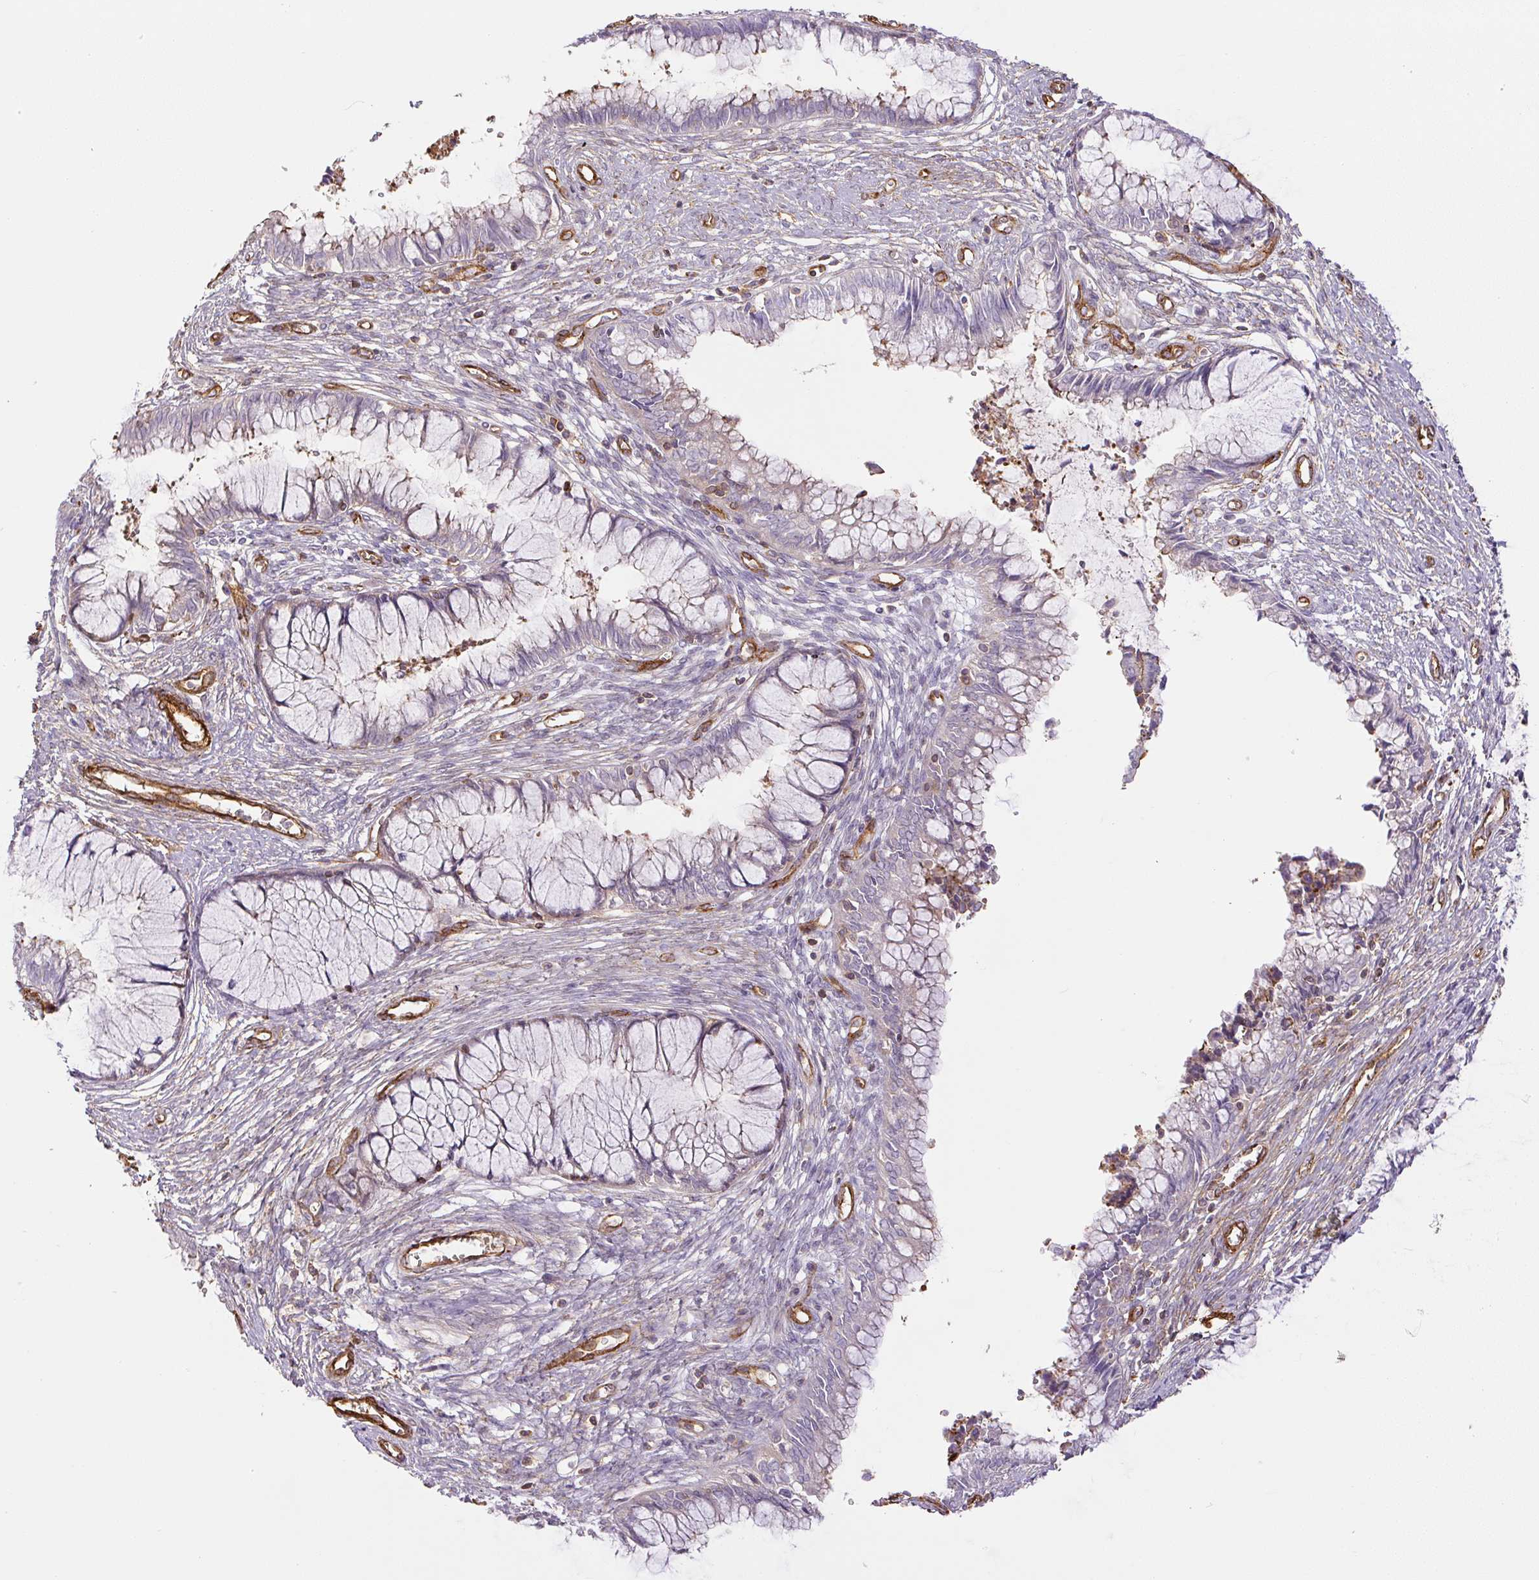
{"staining": {"intensity": "moderate", "quantity": "<25%", "location": "cytoplasmic/membranous"}, "tissue": "cervical cancer", "cell_type": "Tumor cells", "image_type": "cancer", "snomed": [{"axis": "morphology", "description": "Adenocarcinoma, NOS"}, {"axis": "topography", "description": "Cervix"}], "caption": "About <25% of tumor cells in cervical adenocarcinoma demonstrate moderate cytoplasmic/membranous protein positivity as visualized by brown immunohistochemical staining.", "gene": "MYL12A", "patient": {"sex": "female", "age": 44}}